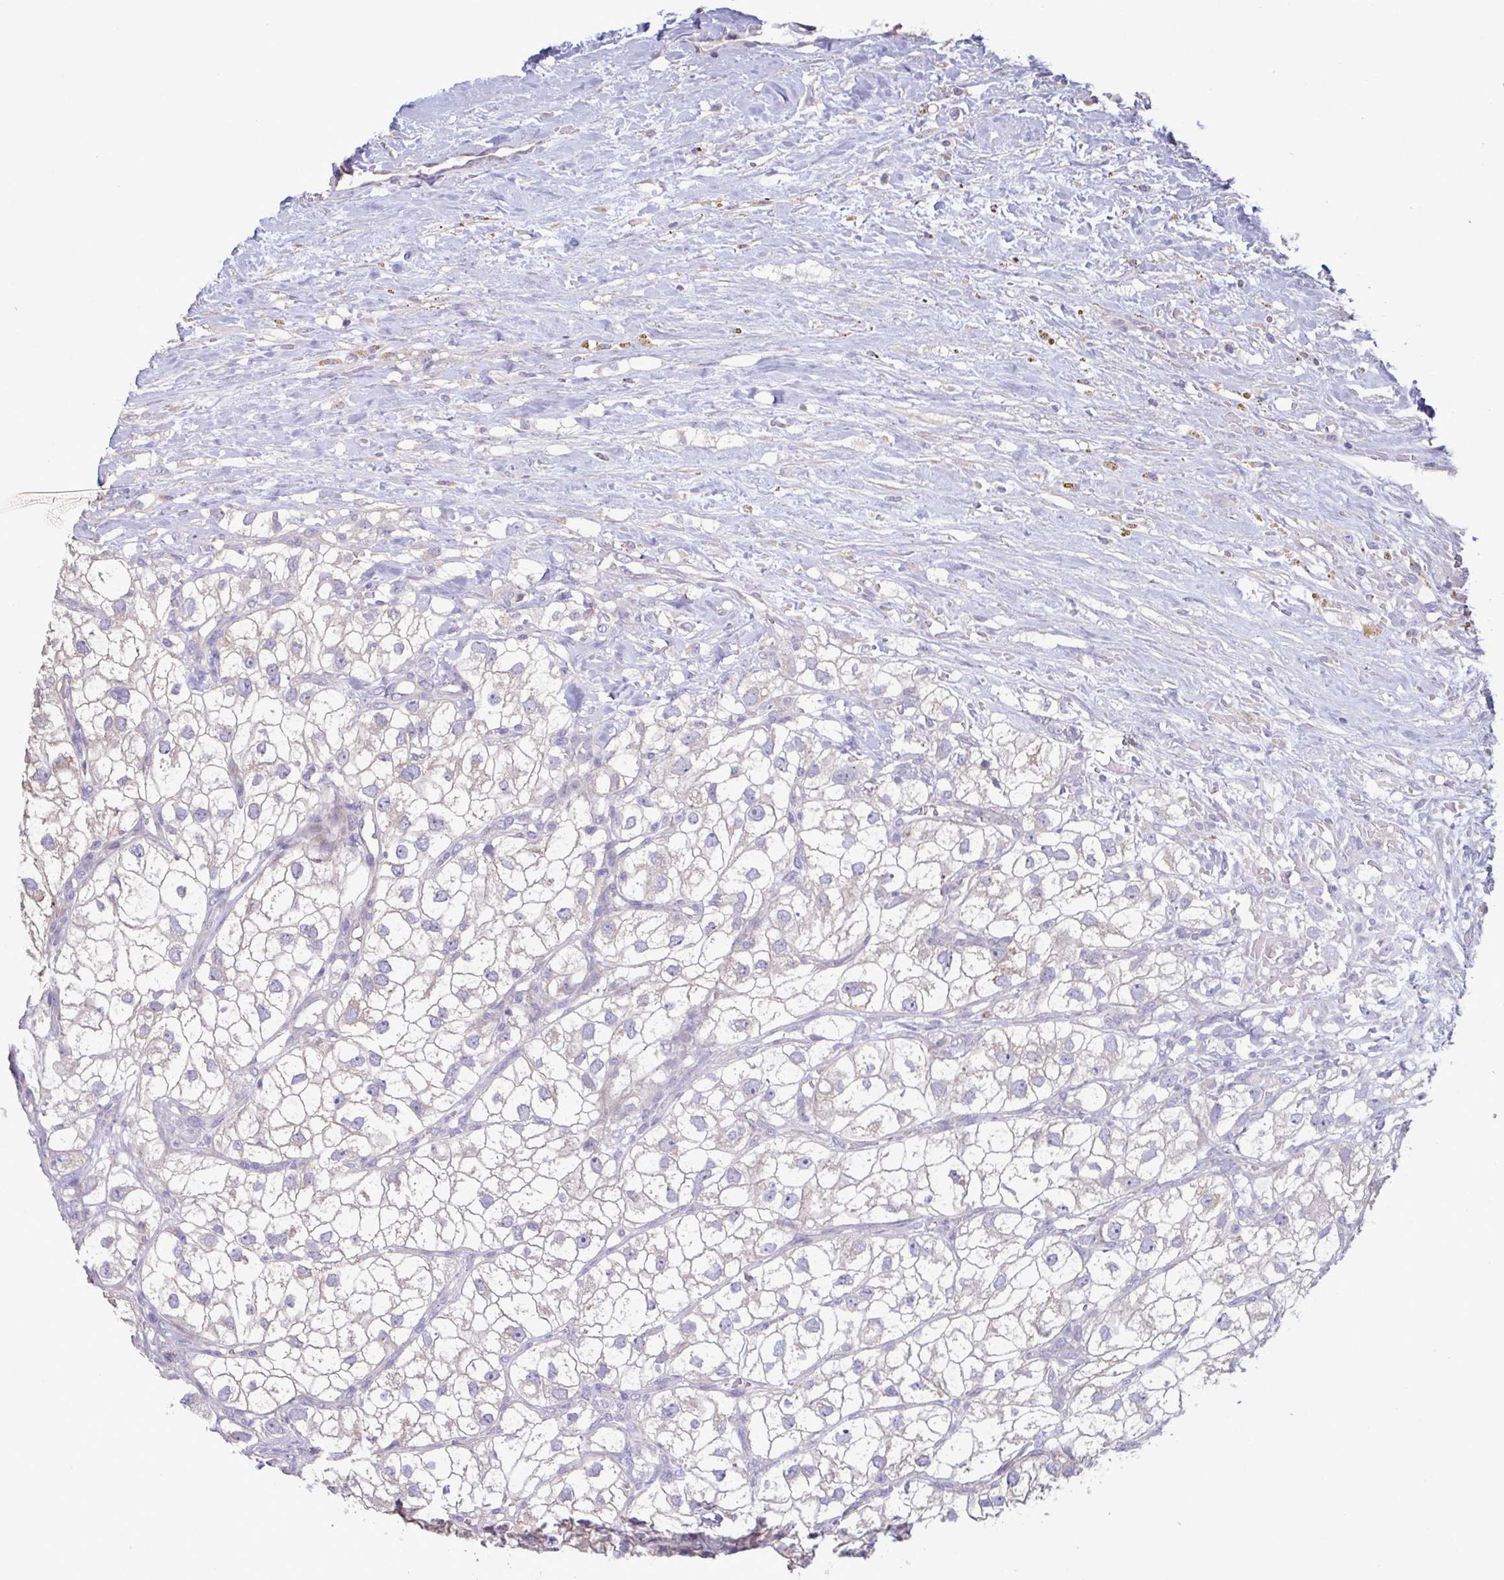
{"staining": {"intensity": "negative", "quantity": "none", "location": "none"}, "tissue": "renal cancer", "cell_type": "Tumor cells", "image_type": "cancer", "snomed": [{"axis": "morphology", "description": "Adenocarcinoma, NOS"}, {"axis": "topography", "description": "Kidney"}], "caption": "The IHC histopathology image has no significant positivity in tumor cells of renal adenocarcinoma tissue.", "gene": "GLDC", "patient": {"sex": "male", "age": 59}}